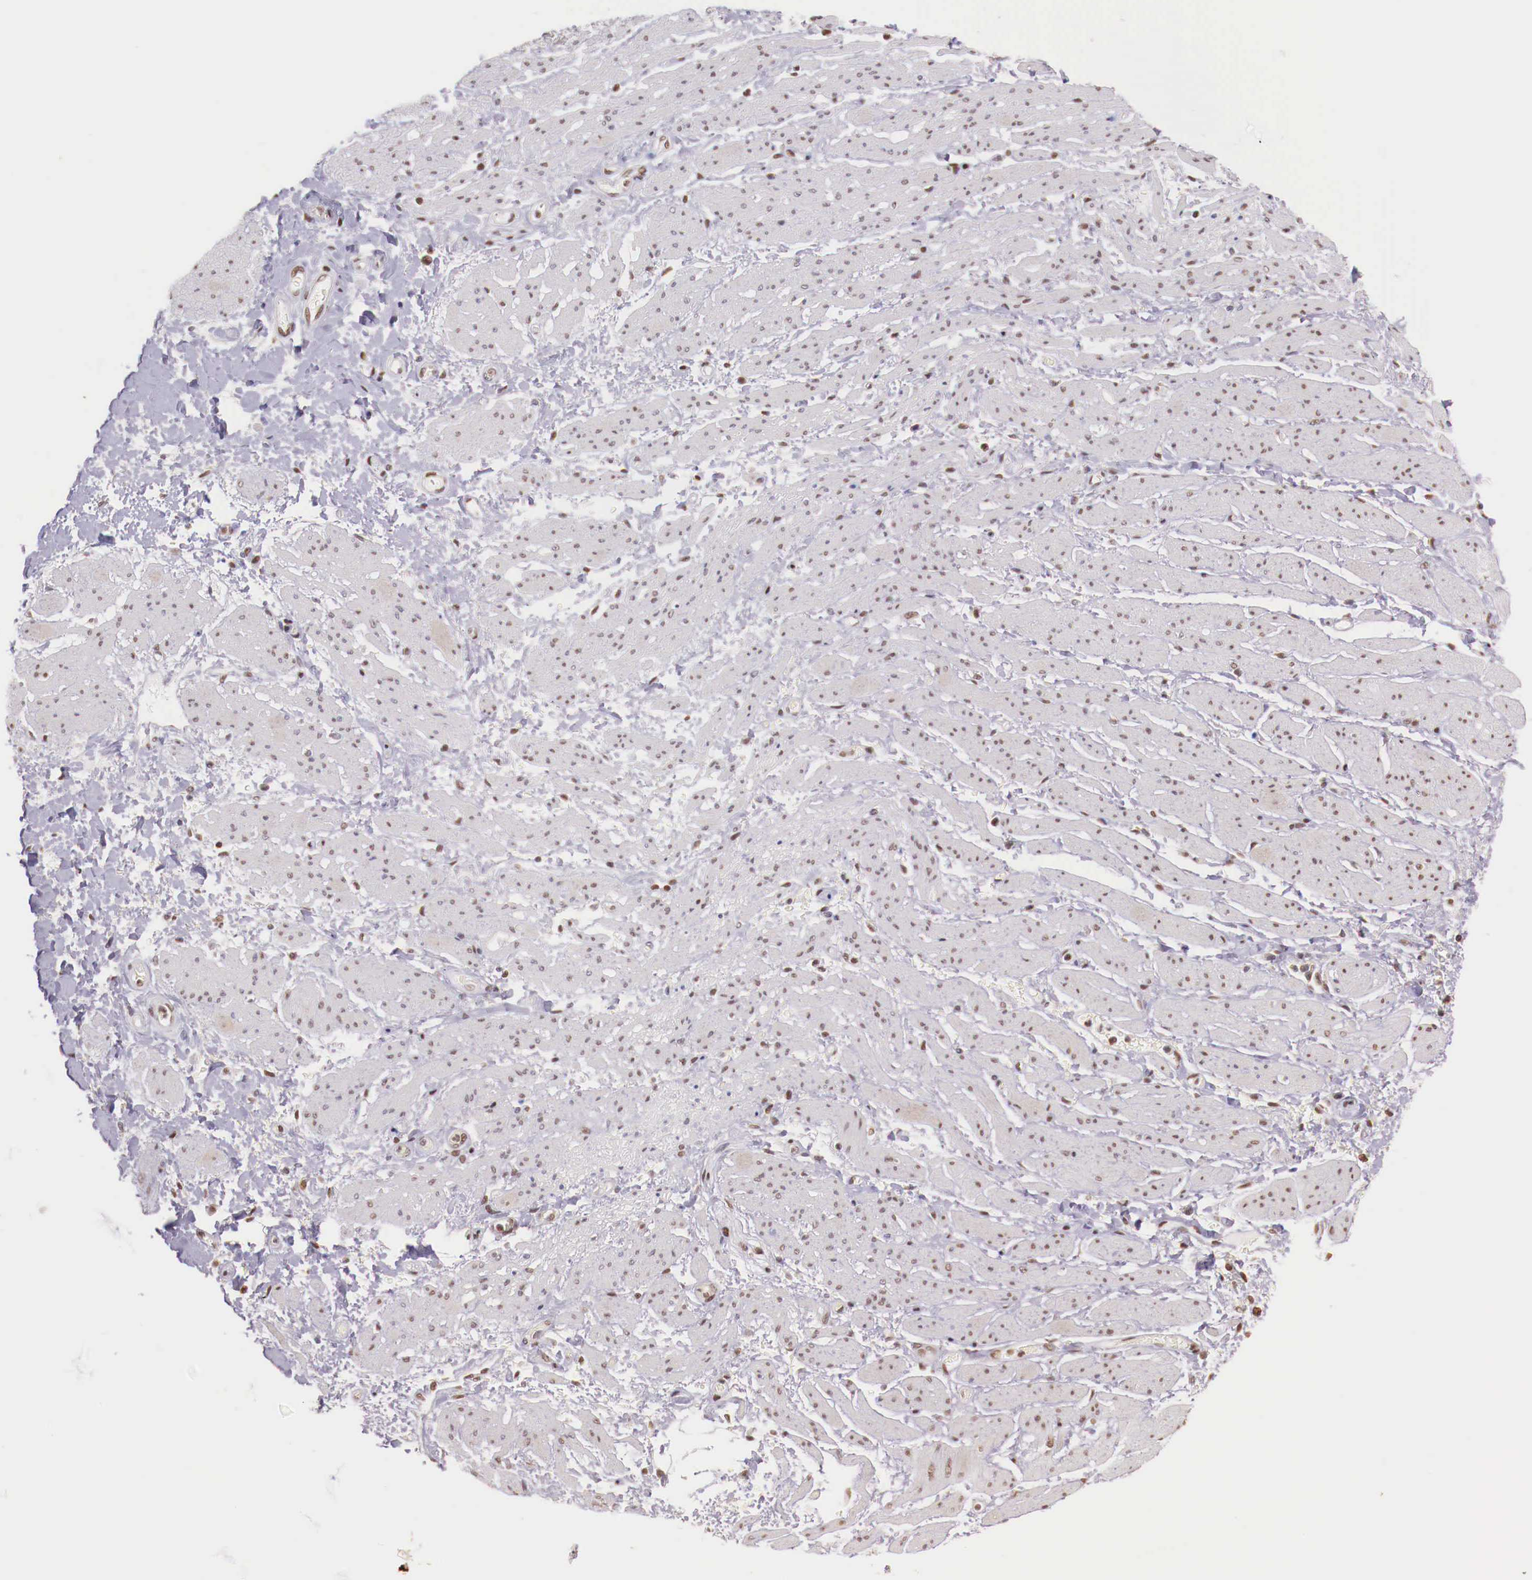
{"staining": {"intensity": "negative", "quantity": "none", "location": "none"}, "tissue": "stomach cancer", "cell_type": "Tumor cells", "image_type": "cancer", "snomed": [{"axis": "morphology", "description": "Adenocarcinoma, NOS"}, {"axis": "topography", "description": "Pancreas"}, {"axis": "topography", "description": "Stomach, upper"}], "caption": "Protein analysis of stomach adenocarcinoma shows no significant expression in tumor cells. The staining is performed using DAB (3,3'-diaminobenzidine) brown chromogen with nuclei counter-stained in using hematoxylin.", "gene": "SP1", "patient": {"sex": "male", "age": 77}}